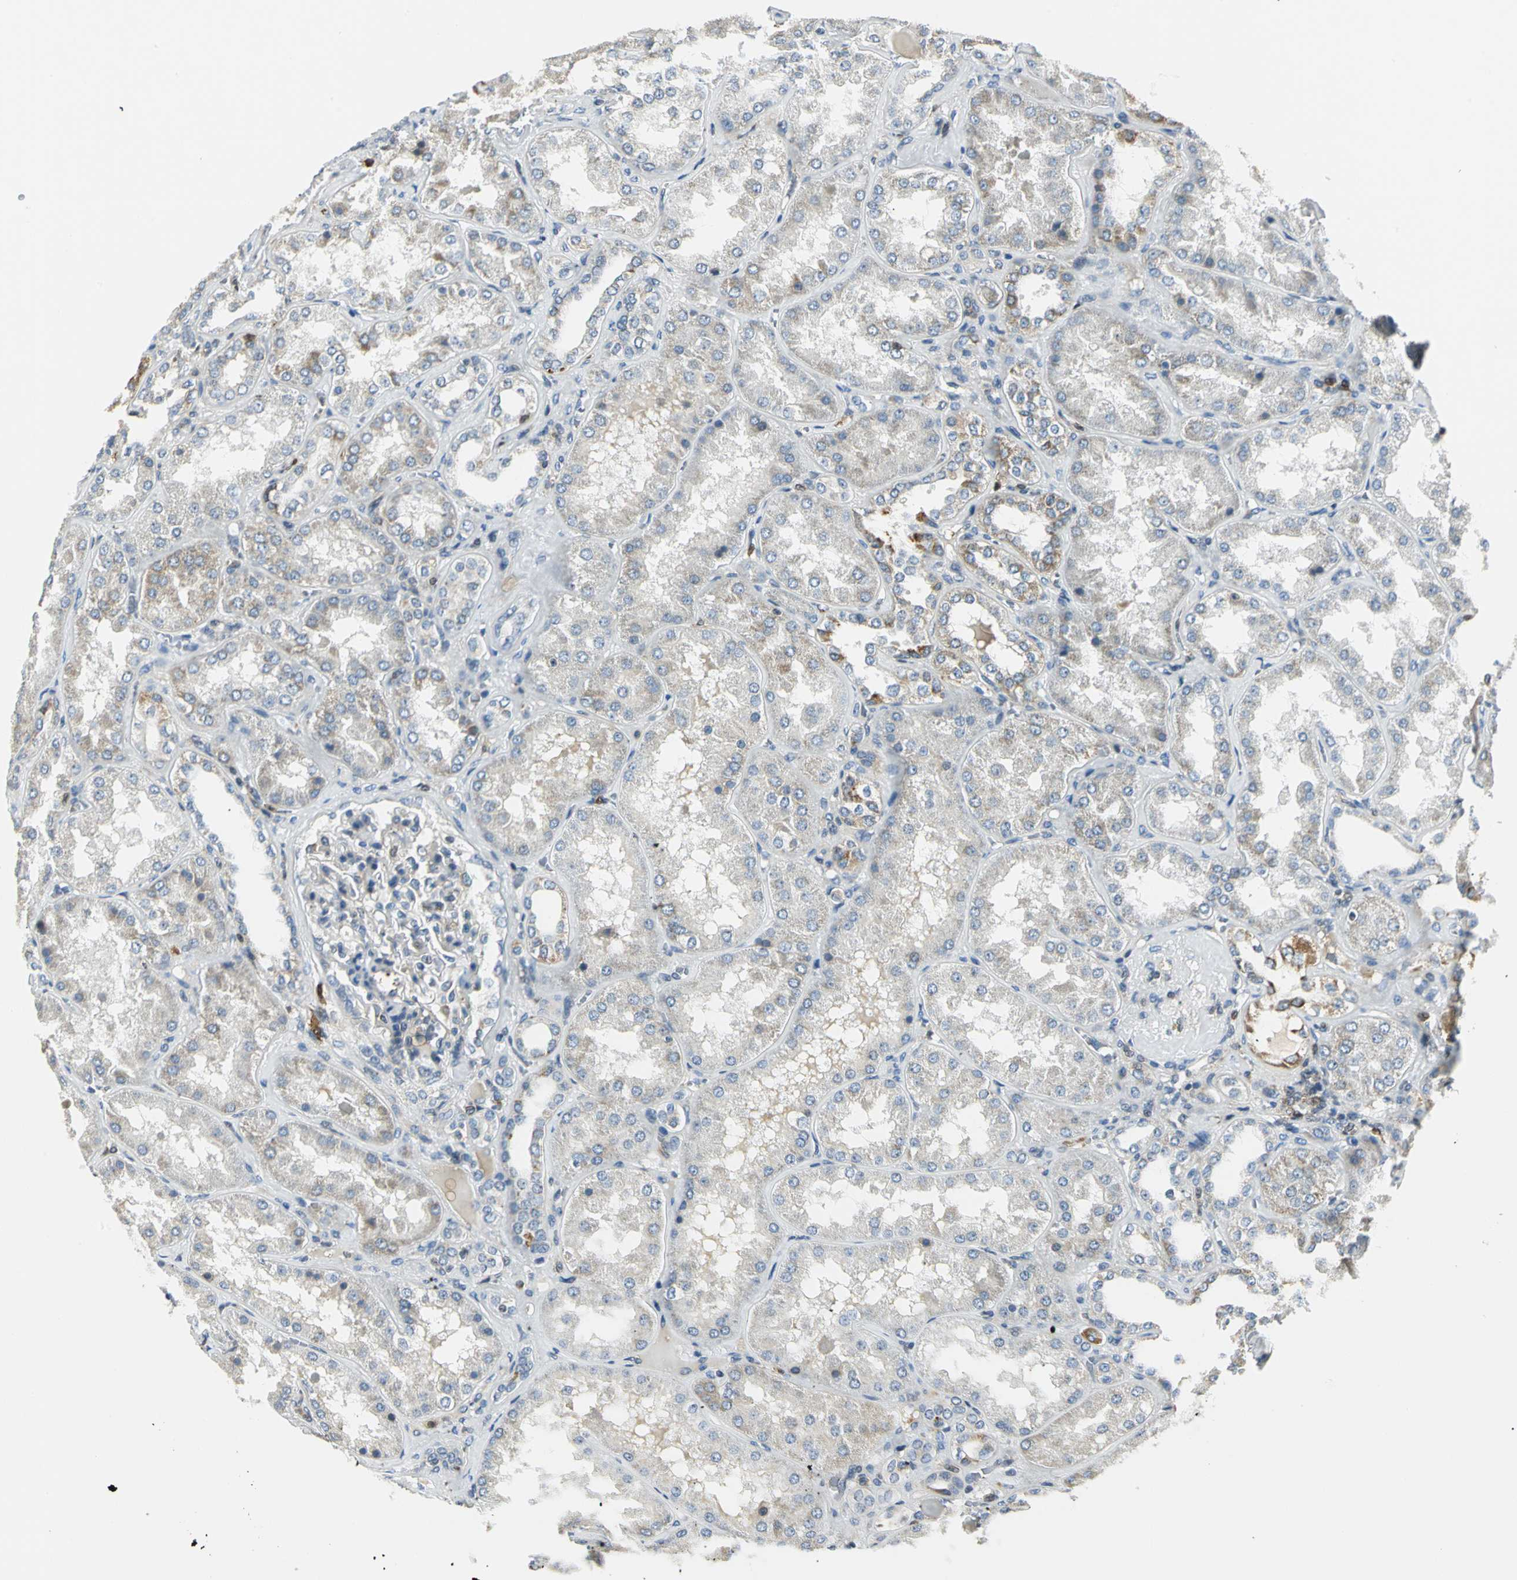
{"staining": {"intensity": "weak", "quantity": "<25%", "location": "cytoplasmic/membranous"}, "tissue": "kidney", "cell_type": "Cells in glomeruli", "image_type": "normal", "snomed": [{"axis": "morphology", "description": "Normal tissue, NOS"}, {"axis": "topography", "description": "Kidney"}], "caption": "IHC of benign kidney reveals no expression in cells in glomeruli. The staining was performed using DAB to visualize the protein expression in brown, while the nuclei were stained in blue with hematoxylin (Magnification: 20x).", "gene": "USP40", "patient": {"sex": "female", "age": 56}}